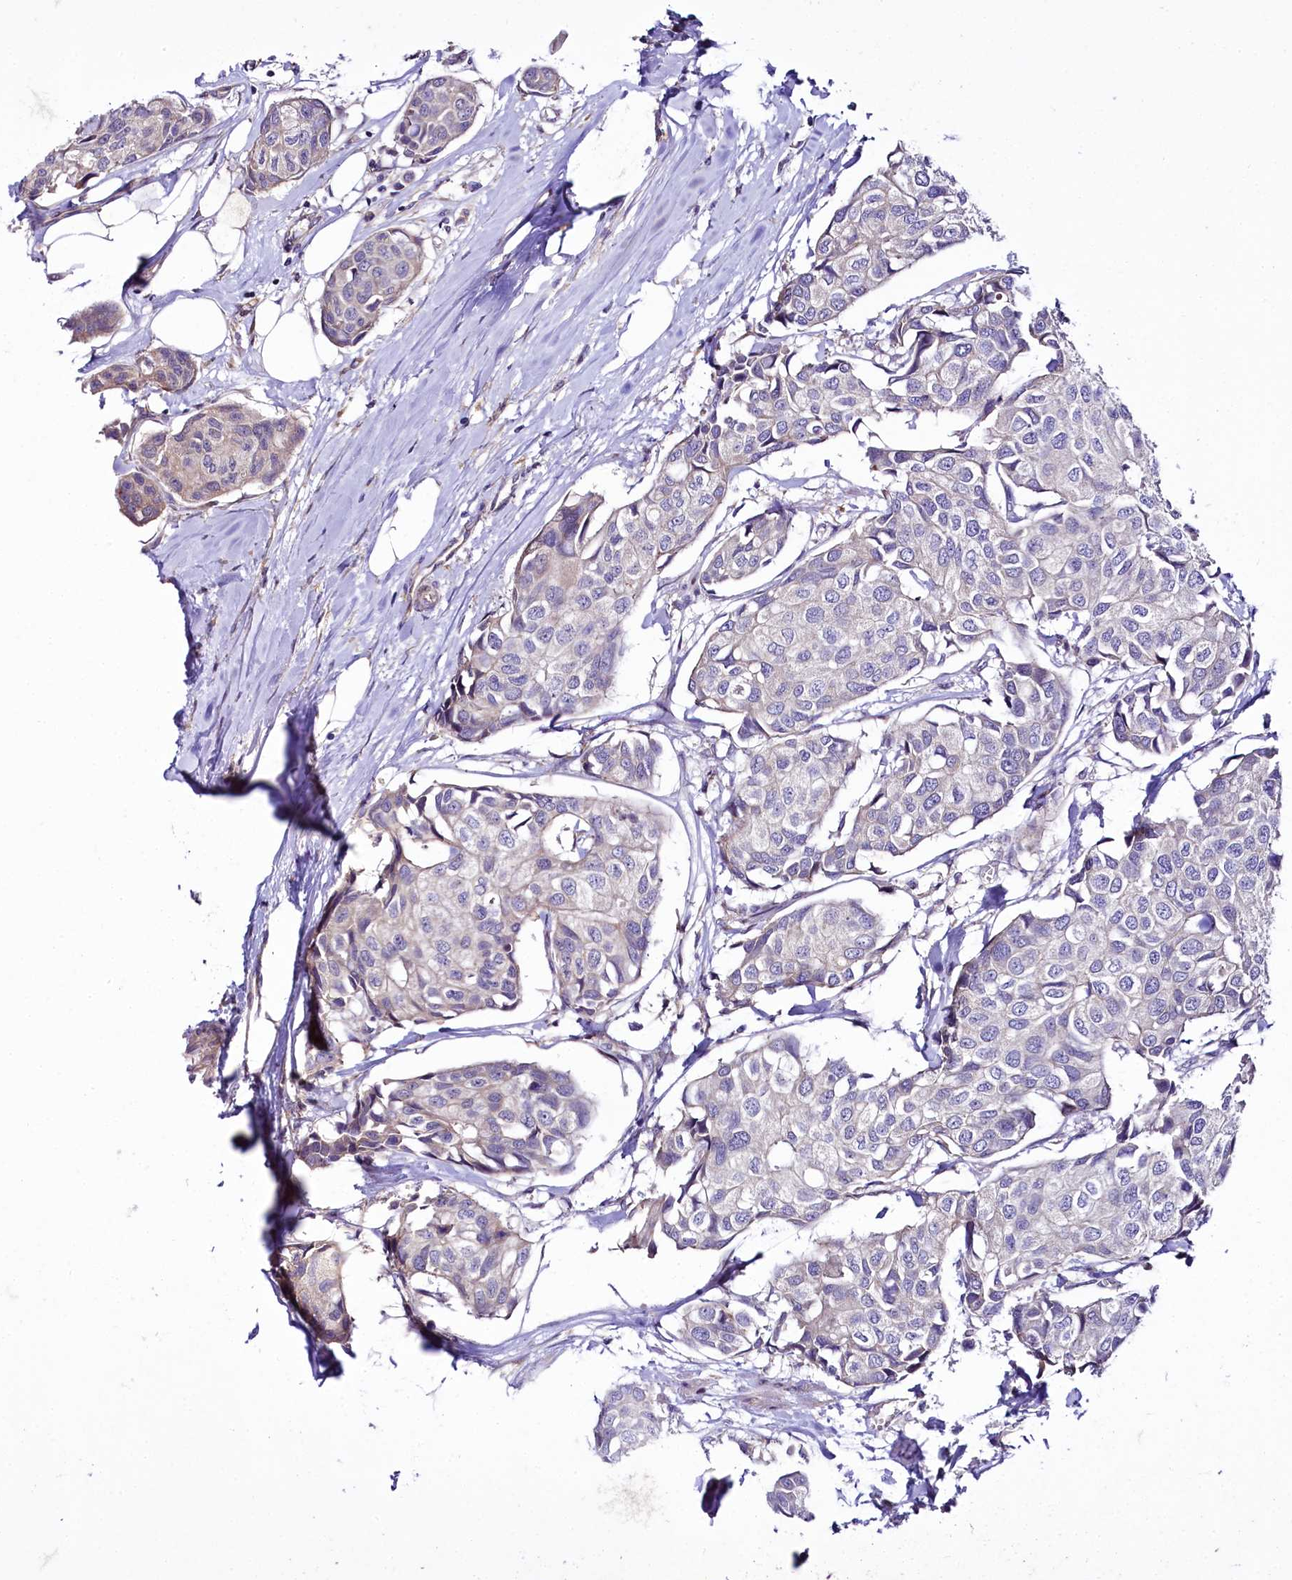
{"staining": {"intensity": "negative", "quantity": "none", "location": "none"}, "tissue": "breast cancer", "cell_type": "Tumor cells", "image_type": "cancer", "snomed": [{"axis": "morphology", "description": "Duct carcinoma"}, {"axis": "topography", "description": "Breast"}], "caption": "Tumor cells are negative for protein expression in human invasive ductal carcinoma (breast). (Brightfield microscopy of DAB immunohistochemistry (IHC) at high magnification).", "gene": "ZC3H12C", "patient": {"sex": "female", "age": 80}}